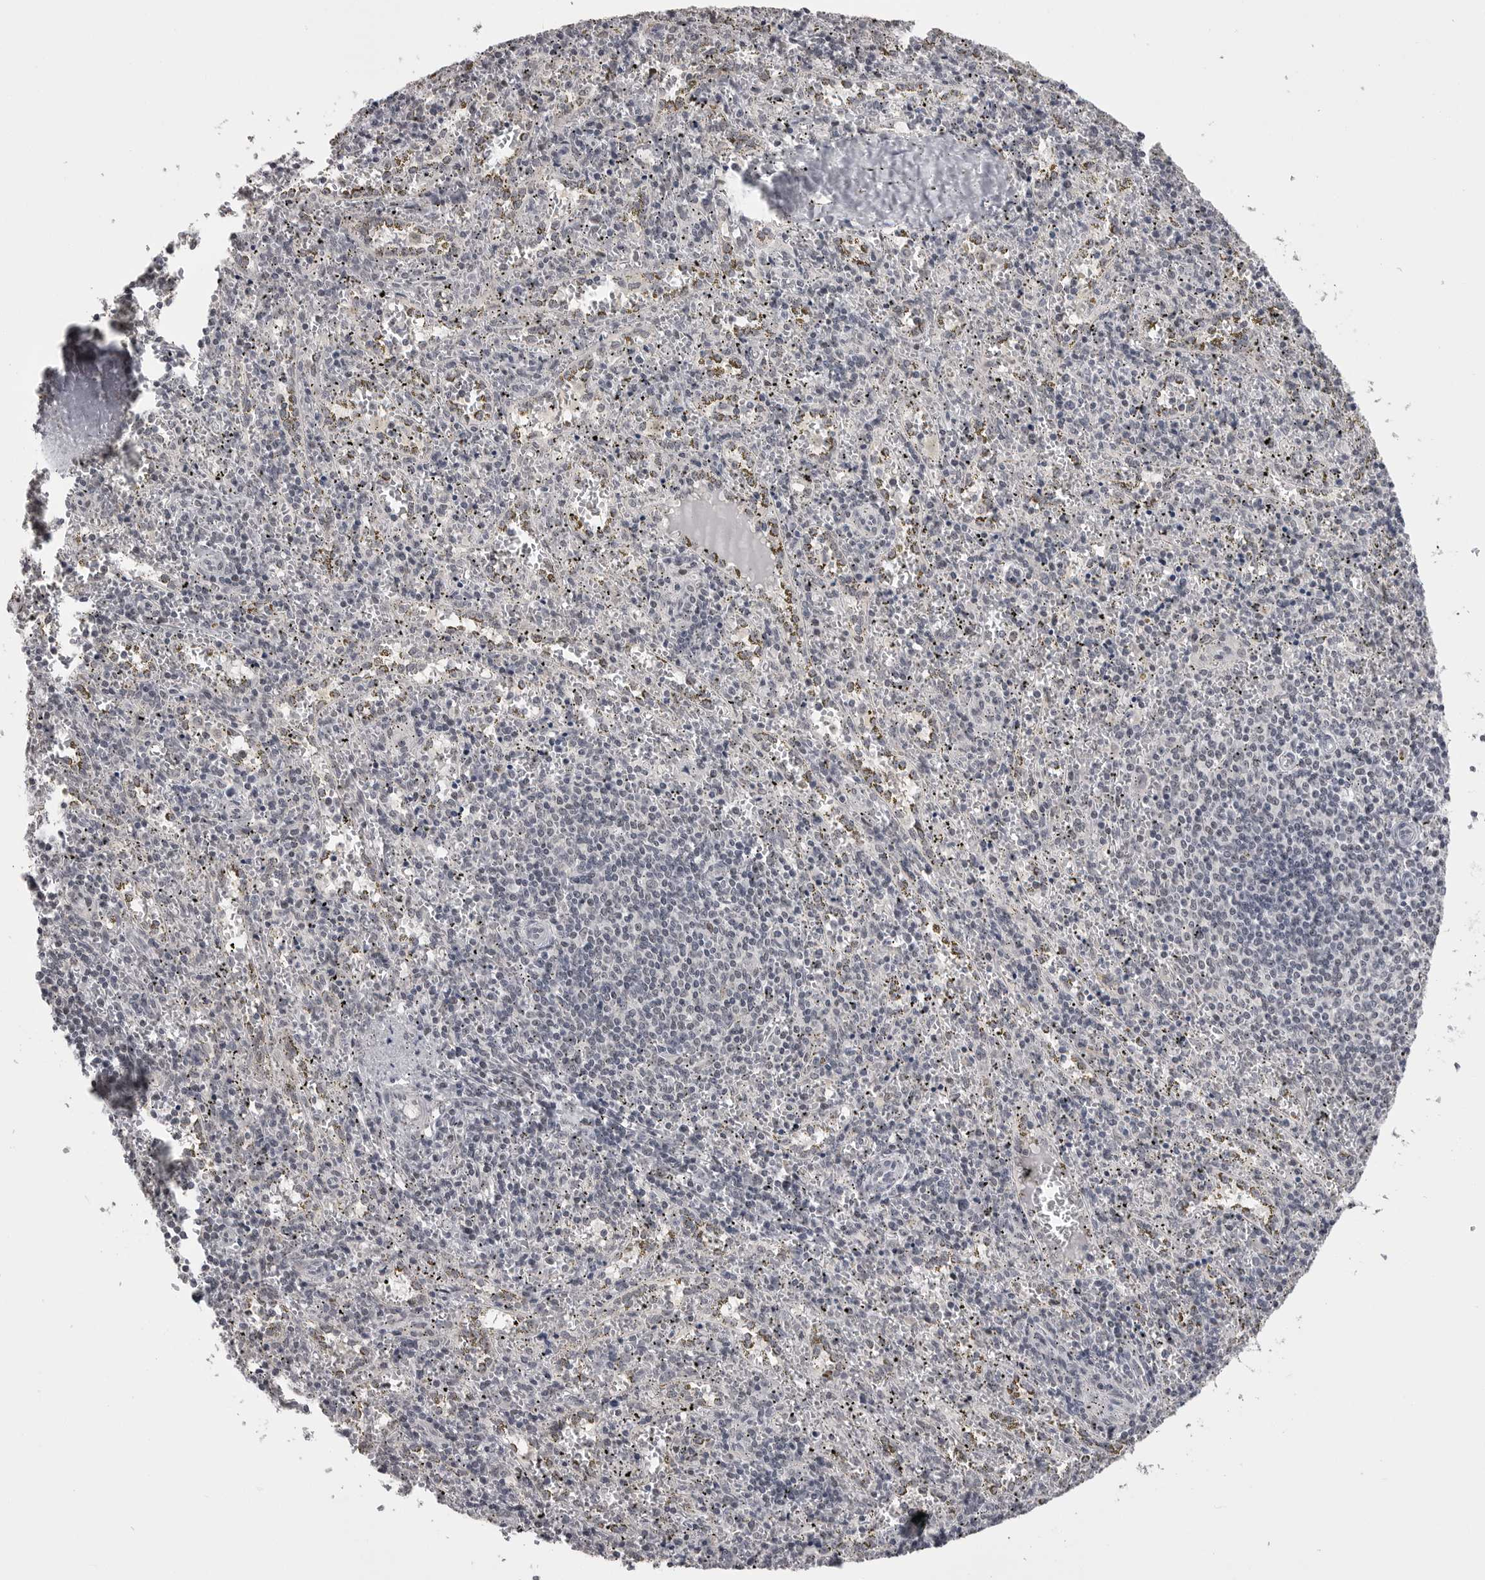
{"staining": {"intensity": "negative", "quantity": "none", "location": "none"}, "tissue": "spleen", "cell_type": "Cells in red pulp", "image_type": "normal", "snomed": [{"axis": "morphology", "description": "Normal tissue, NOS"}, {"axis": "topography", "description": "Spleen"}], "caption": "DAB immunohistochemical staining of unremarkable human spleen exhibits no significant expression in cells in red pulp. The staining is performed using DAB brown chromogen with nuclei counter-stained in using hematoxylin.", "gene": "DLG2", "patient": {"sex": "male", "age": 11}}